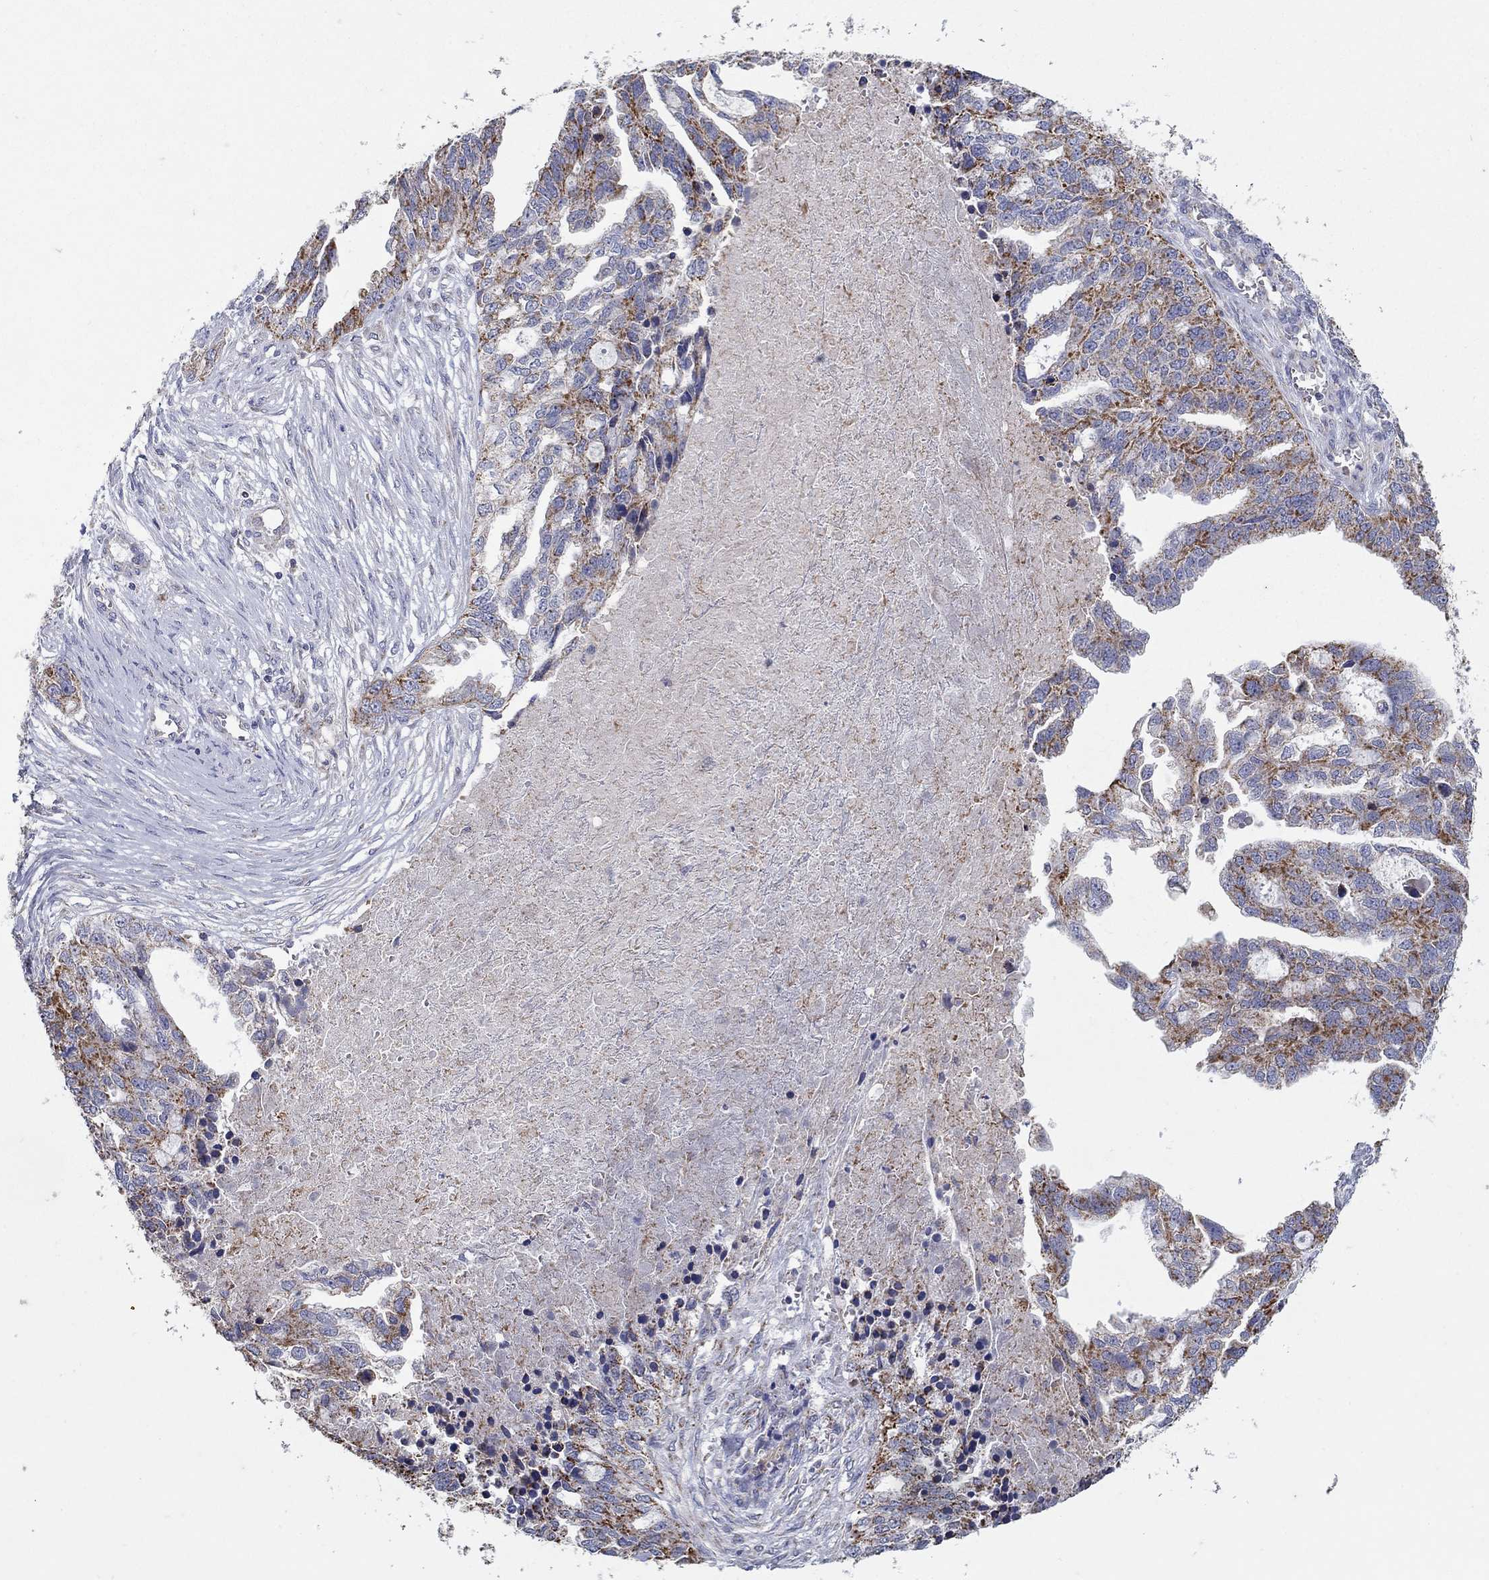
{"staining": {"intensity": "moderate", "quantity": ">75%", "location": "cytoplasmic/membranous"}, "tissue": "ovarian cancer", "cell_type": "Tumor cells", "image_type": "cancer", "snomed": [{"axis": "morphology", "description": "Cystadenocarcinoma, serous, NOS"}, {"axis": "topography", "description": "Ovary"}], "caption": "IHC image of ovarian cancer stained for a protein (brown), which shows medium levels of moderate cytoplasmic/membranous positivity in approximately >75% of tumor cells.", "gene": "HPS5", "patient": {"sex": "female", "age": 51}}